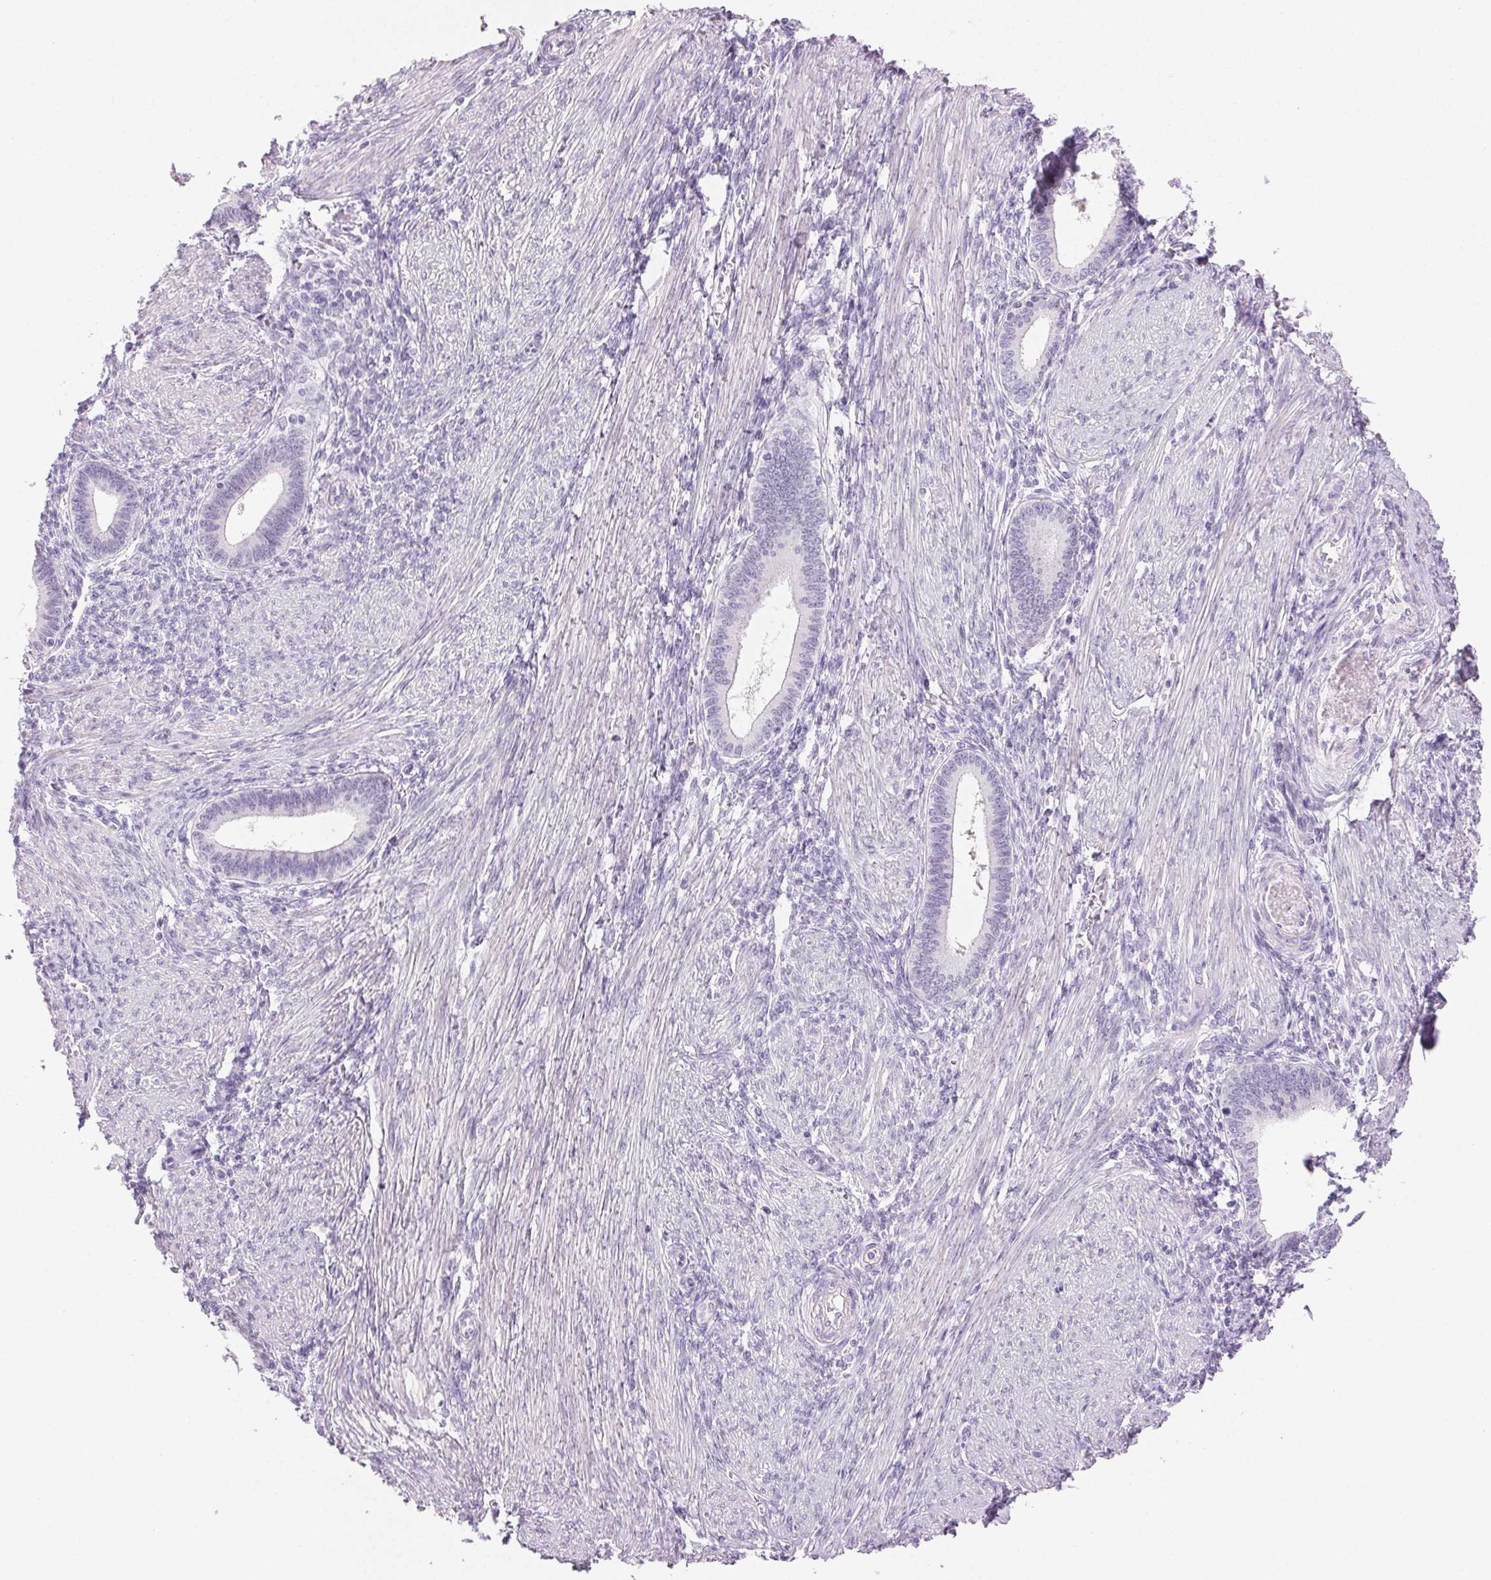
{"staining": {"intensity": "negative", "quantity": "none", "location": "none"}, "tissue": "endometrium", "cell_type": "Cells in endometrial stroma", "image_type": "normal", "snomed": [{"axis": "morphology", "description": "Normal tissue, NOS"}, {"axis": "topography", "description": "Endometrium"}], "caption": "This is a micrograph of immunohistochemistry (IHC) staining of unremarkable endometrium, which shows no expression in cells in endometrial stroma.", "gene": "BPIFB2", "patient": {"sex": "female", "age": 42}}